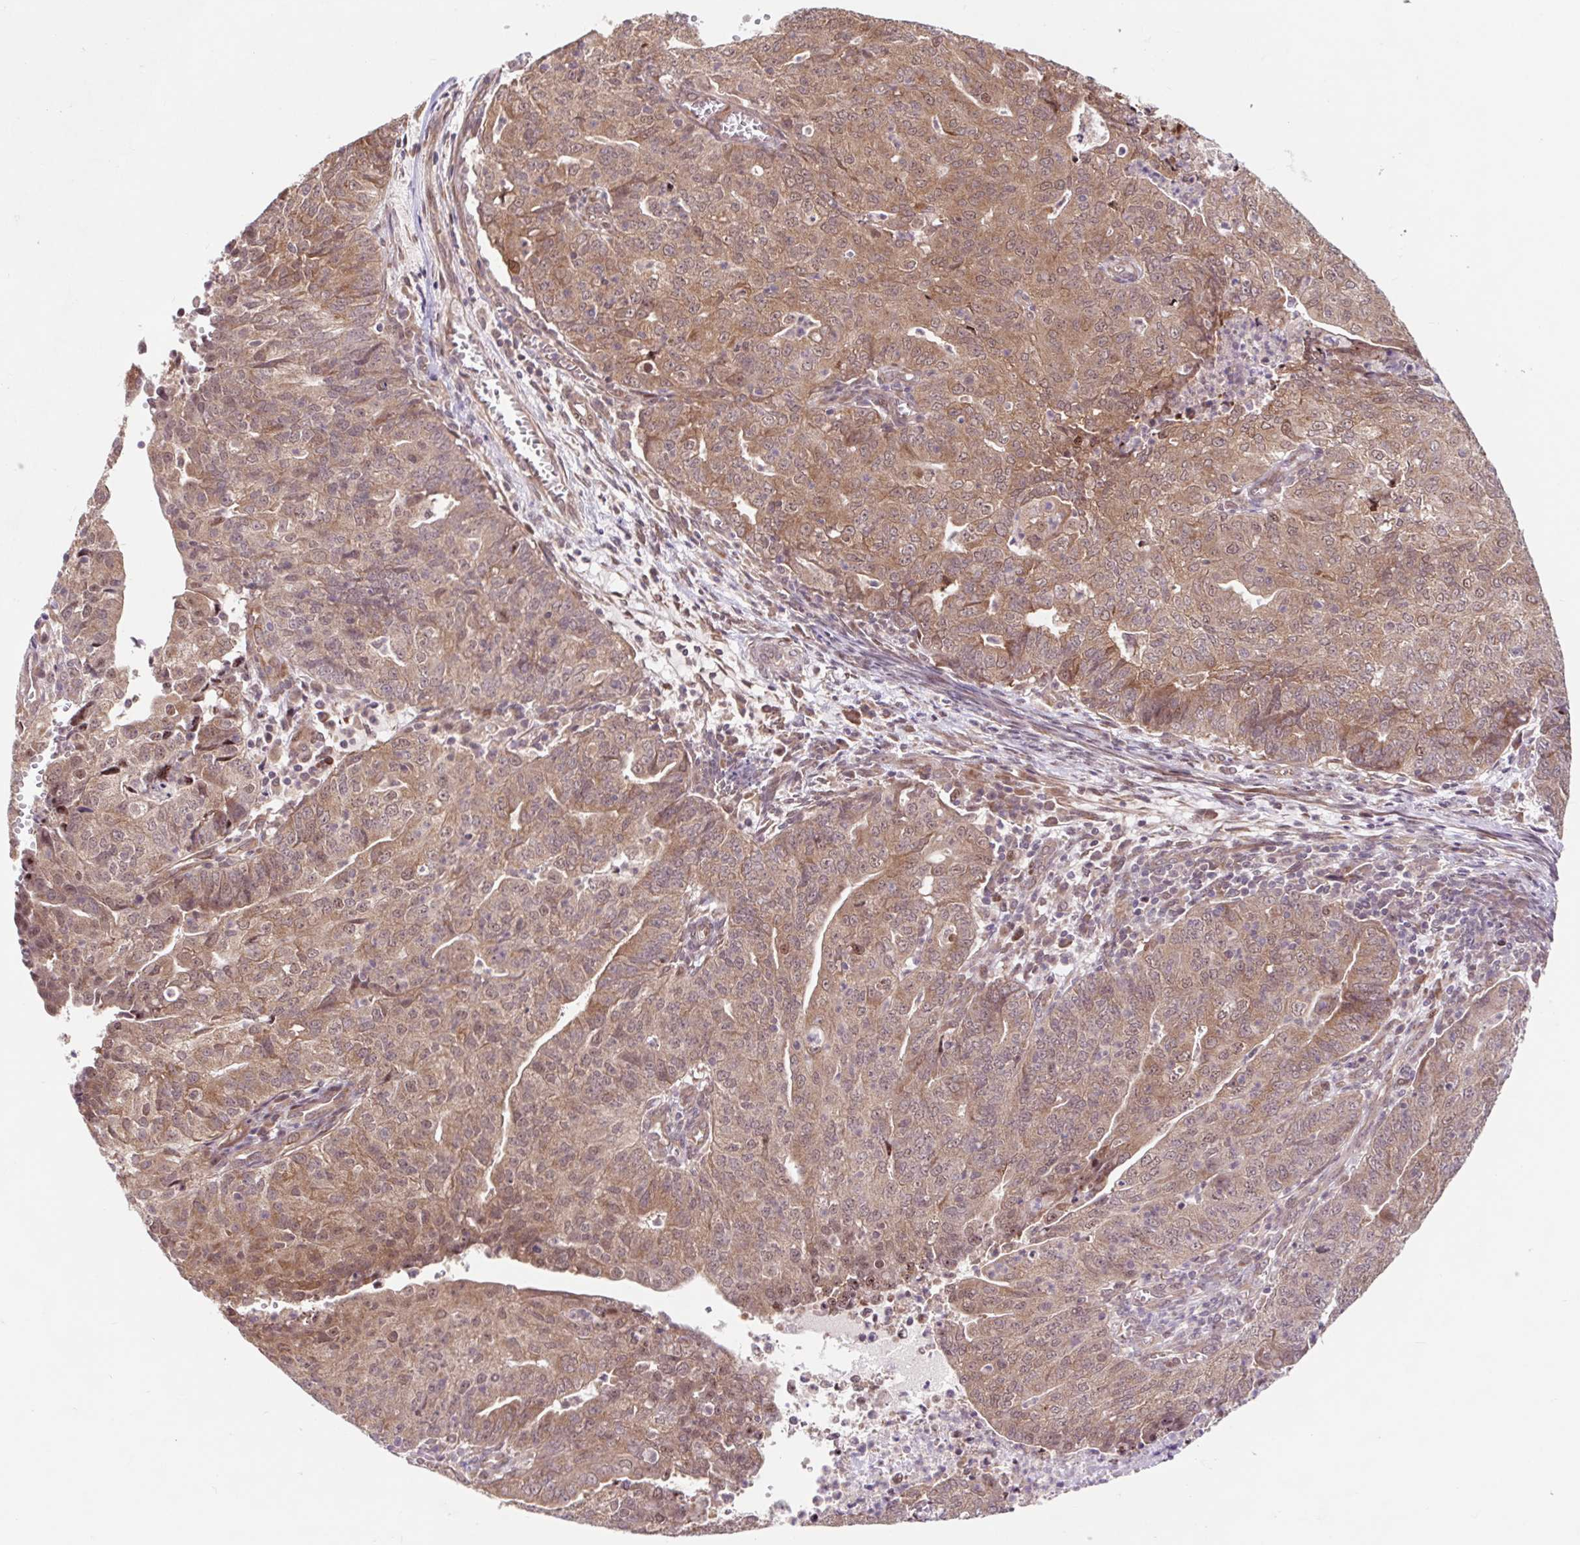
{"staining": {"intensity": "moderate", "quantity": ">75%", "location": "cytoplasmic/membranous,nuclear"}, "tissue": "endometrial cancer", "cell_type": "Tumor cells", "image_type": "cancer", "snomed": [{"axis": "morphology", "description": "Adenocarcinoma, NOS"}, {"axis": "topography", "description": "Endometrium"}], "caption": "A high-resolution histopathology image shows immunohistochemistry staining of endometrial cancer, which demonstrates moderate cytoplasmic/membranous and nuclear positivity in about >75% of tumor cells.", "gene": "HFE", "patient": {"sex": "female", "age": 82}}